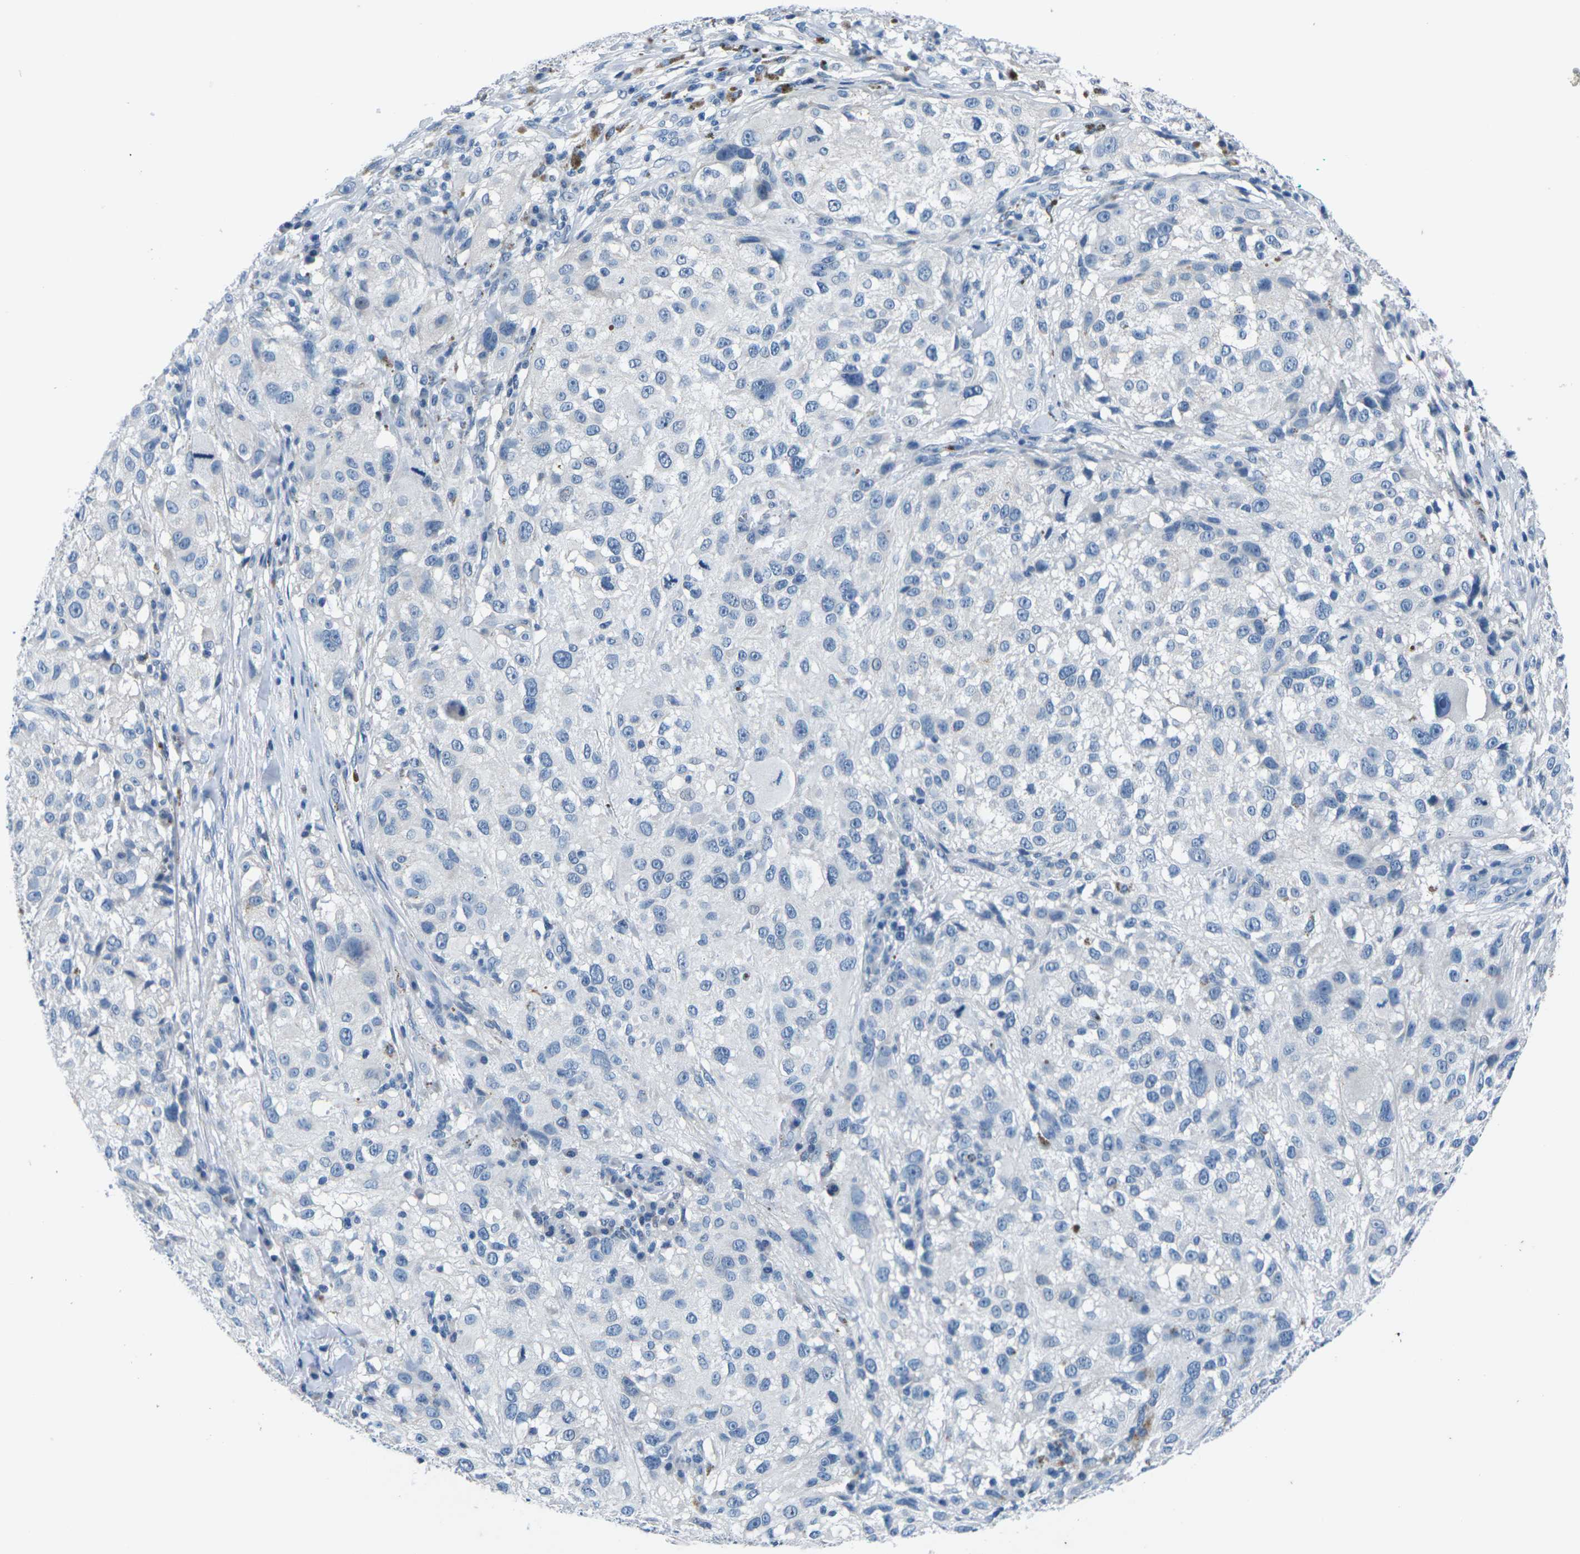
{"staining": {"intensity": "negative", "quantity": "none", "location": "none"}, "tissue": "melanoma", "cell_type": "Tumor cells", "image_type": "cancer", "snomed": [{"axis": "morphology", "description": "Necrosis, NOS"}, {"axis": "morphology", "description": "Malignant melanoma, NOS"}, {"axis": "topography", "description": "Skin"}], "caption": "A photomicrograph of melanoma stained for a protein exhibits no brown staining in tumor cells.", "gene": "UMOD", "patient": {"sex": "female", "age": 87}}